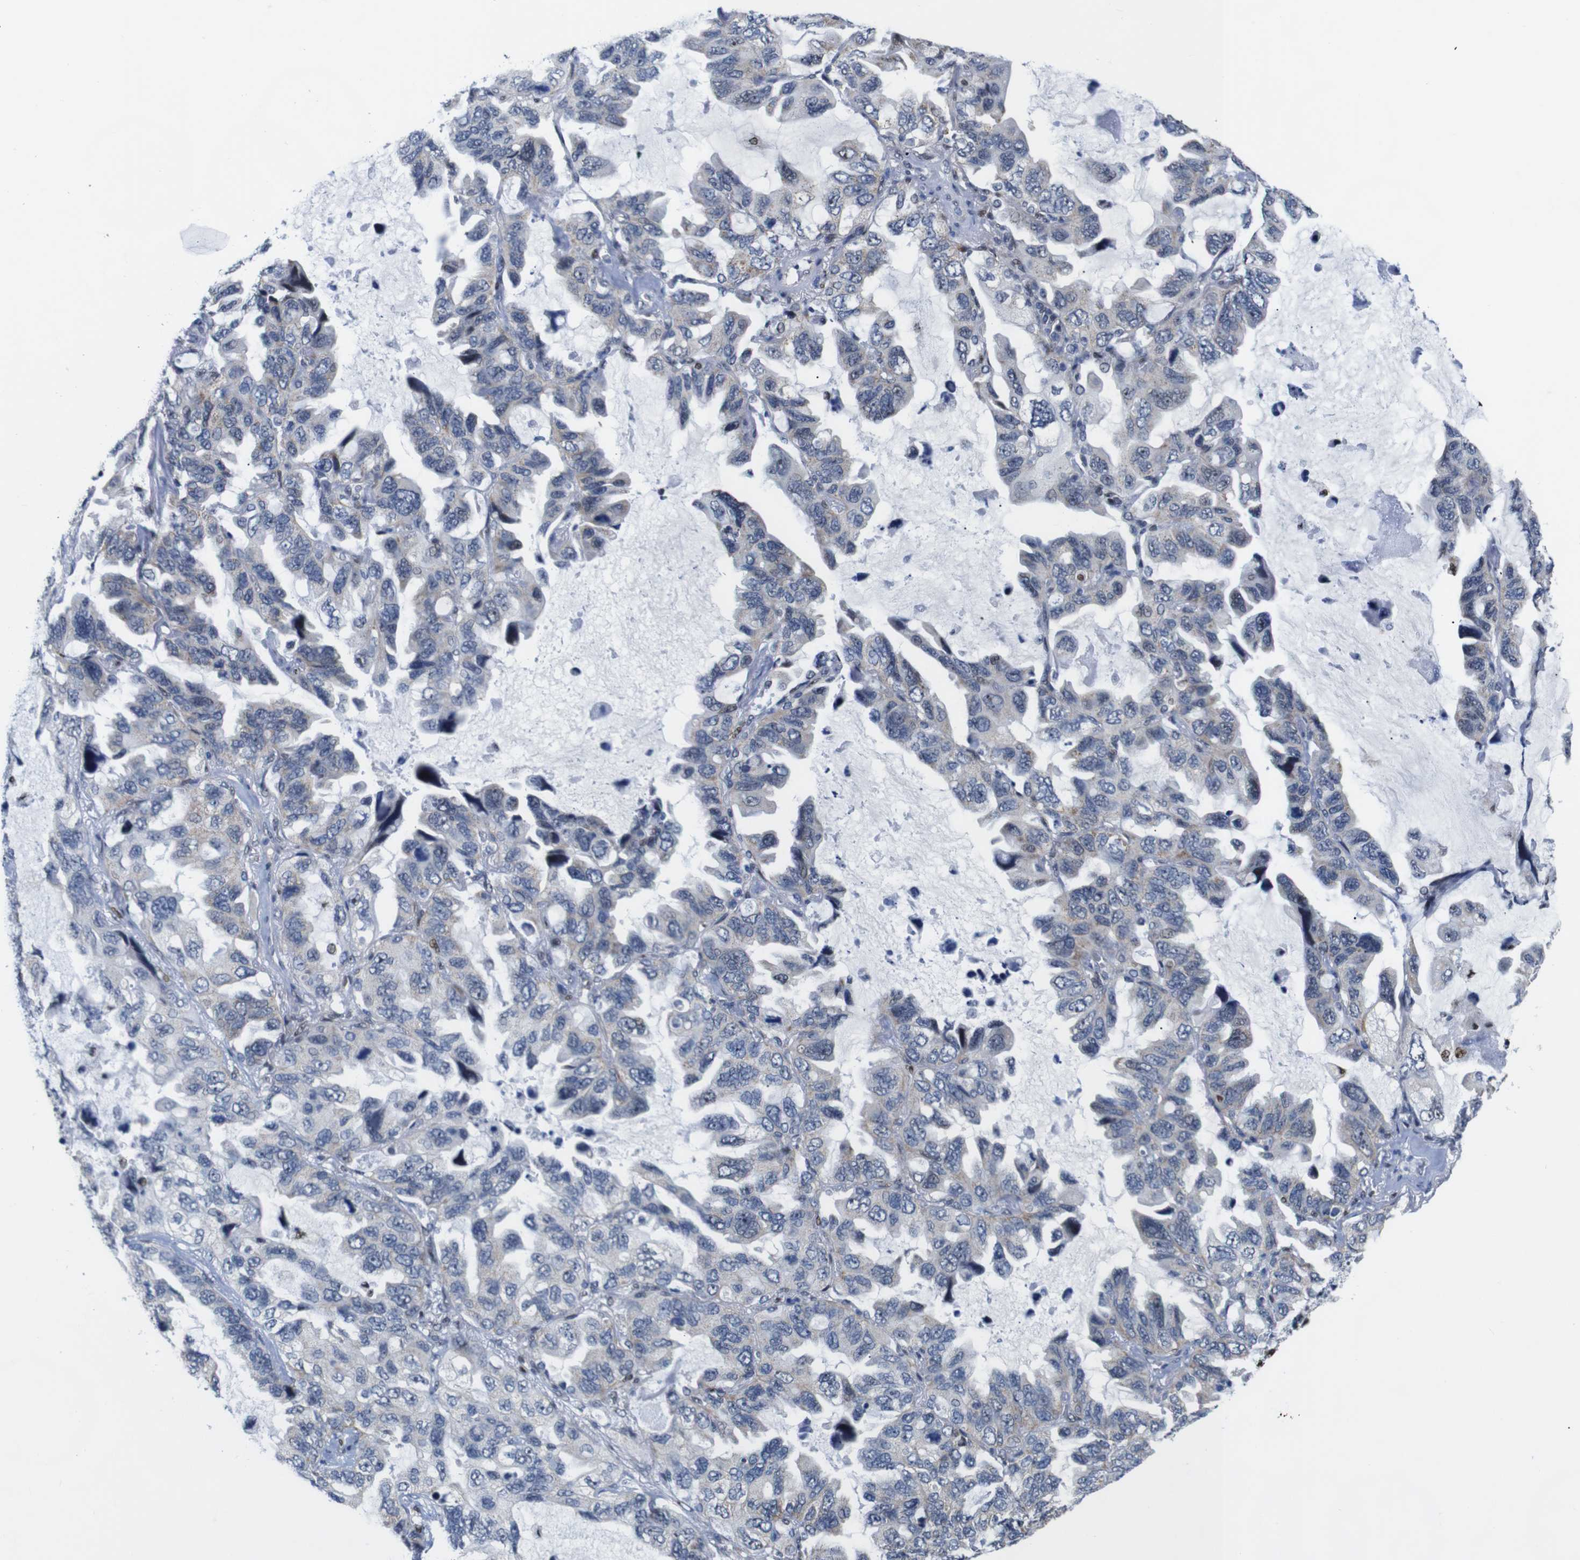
{"staining": {"intensity": "negative", "quantity": "none", "location": "none"}, "tissue": "lung cancer", "cell_type": "Tumor cells", "image_type": "cancer", "snomed": [{"axis": "morphology", "description": "Squamous cell carcinoma, NOS"}, {"axis": "topography", "description": "Lung"}], "caption": "DAB immunohistochemical staining of human lung cancer displays no significant expression in tumor cells.", "gene": "GATA6", "patient": {"sex": "female", "age": 73}}